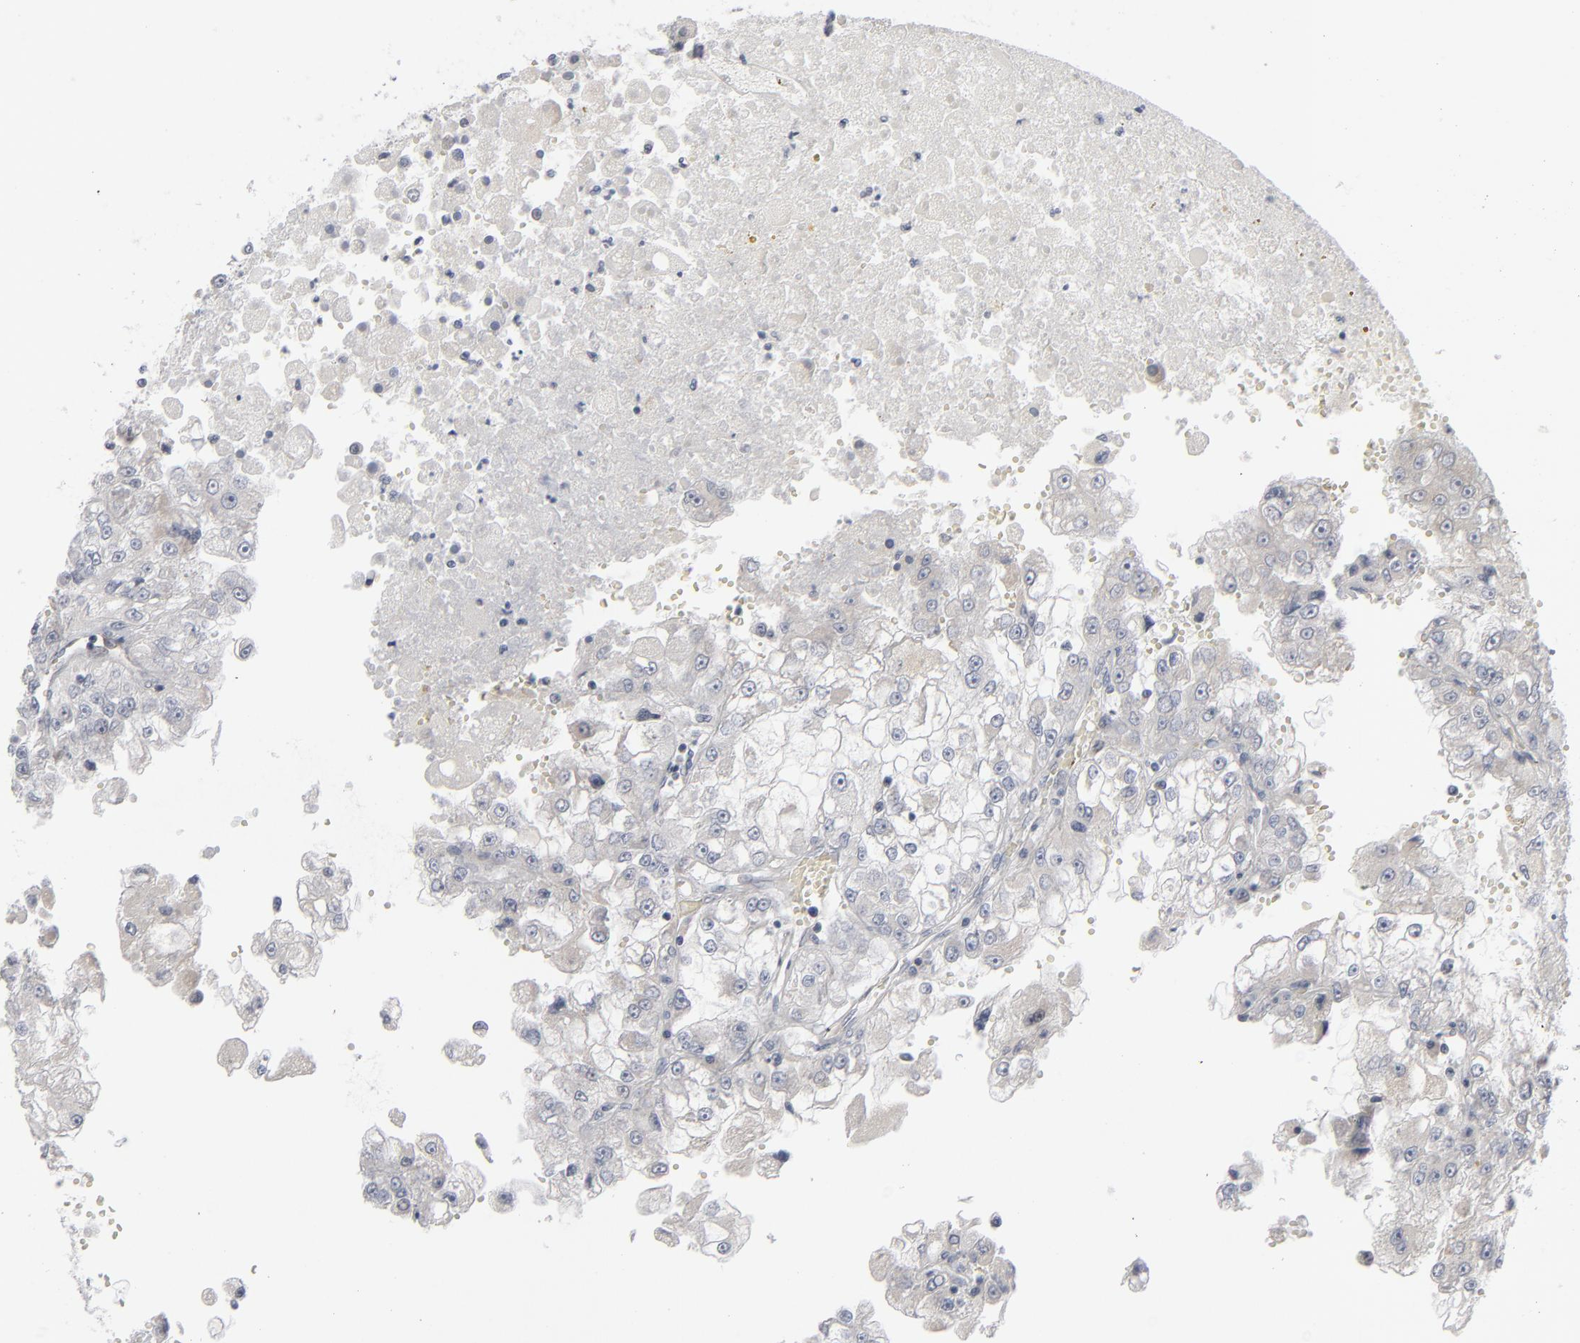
{"staining": {"intensity": "negative", "quantity": "none", "location": "none"}, "tissue": "renal cancer", "cell_type": "Tumor cells", "image_type": "cancer", "snomed": [{"axis": "morphology", "description": "Adenocarcinoma, NOS"}, {"axis": "topography", "description": "Kidney"}], "caption": "This is an IHC image of human renal cancer. There is no staining in tumor cells.", "gene": "POF1B", "patient": {"sex": "female", "age": 83}}